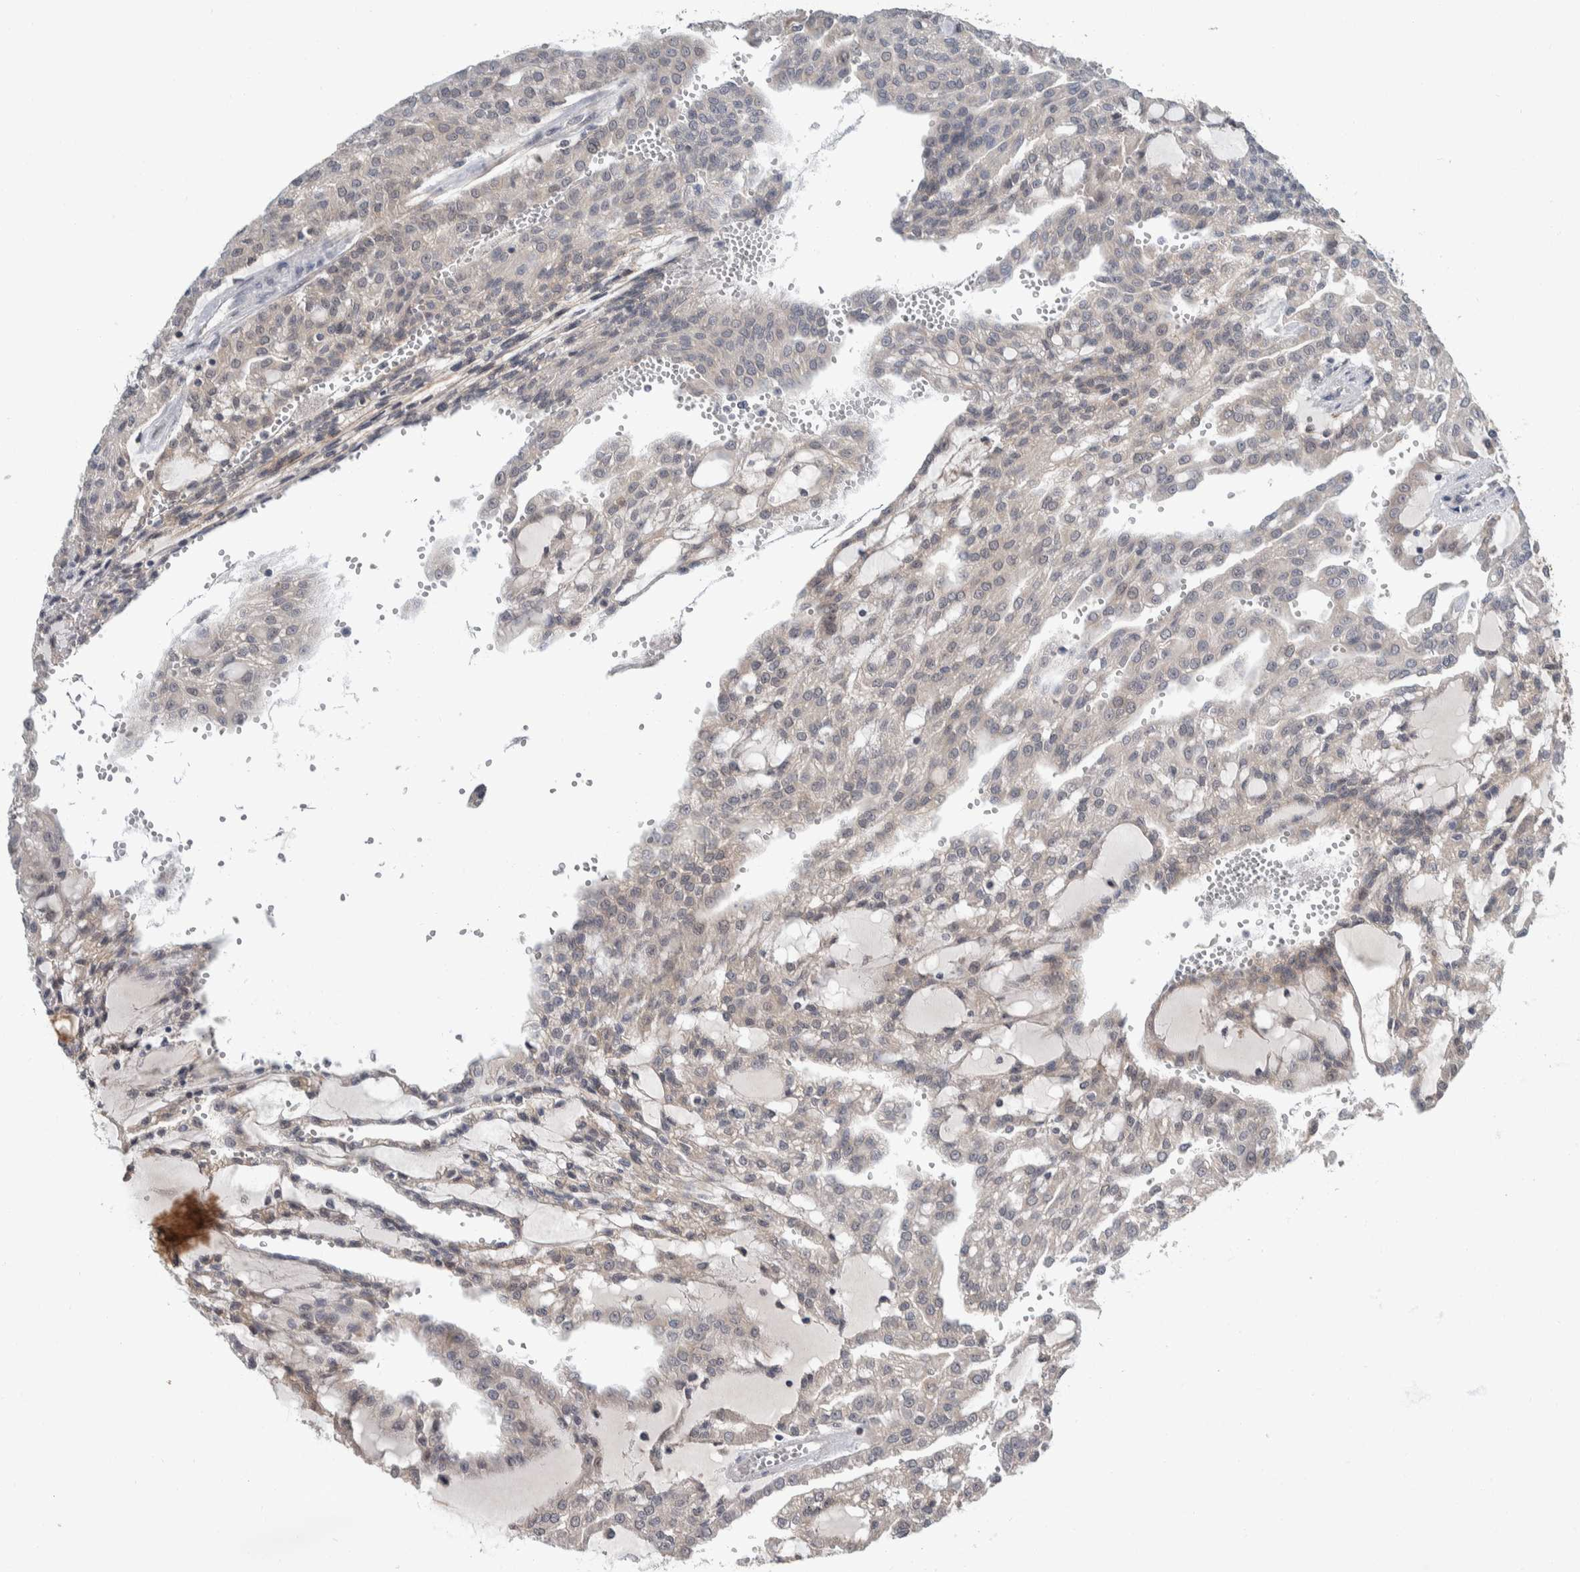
{"staining": {"intensity": "negative", "quantity": "none", "location": "none"}, "tissue": "renal cancer", "cell_type": "Tumor cells", "image_type": "cancer", "snomed": [{"axis": "morphology", "description": "Adenocarcinoma, NOS"}, {"axis": "topography", "description": "Kidney"}], "caption": "Immunohistochemistry micrograph of renal cancer (adenocarcinoma) stained for a protein (brown), which displays no positivity in tumor cells.", "gene": "SHPK", "patient": {"sex": "male", "age": 63}}